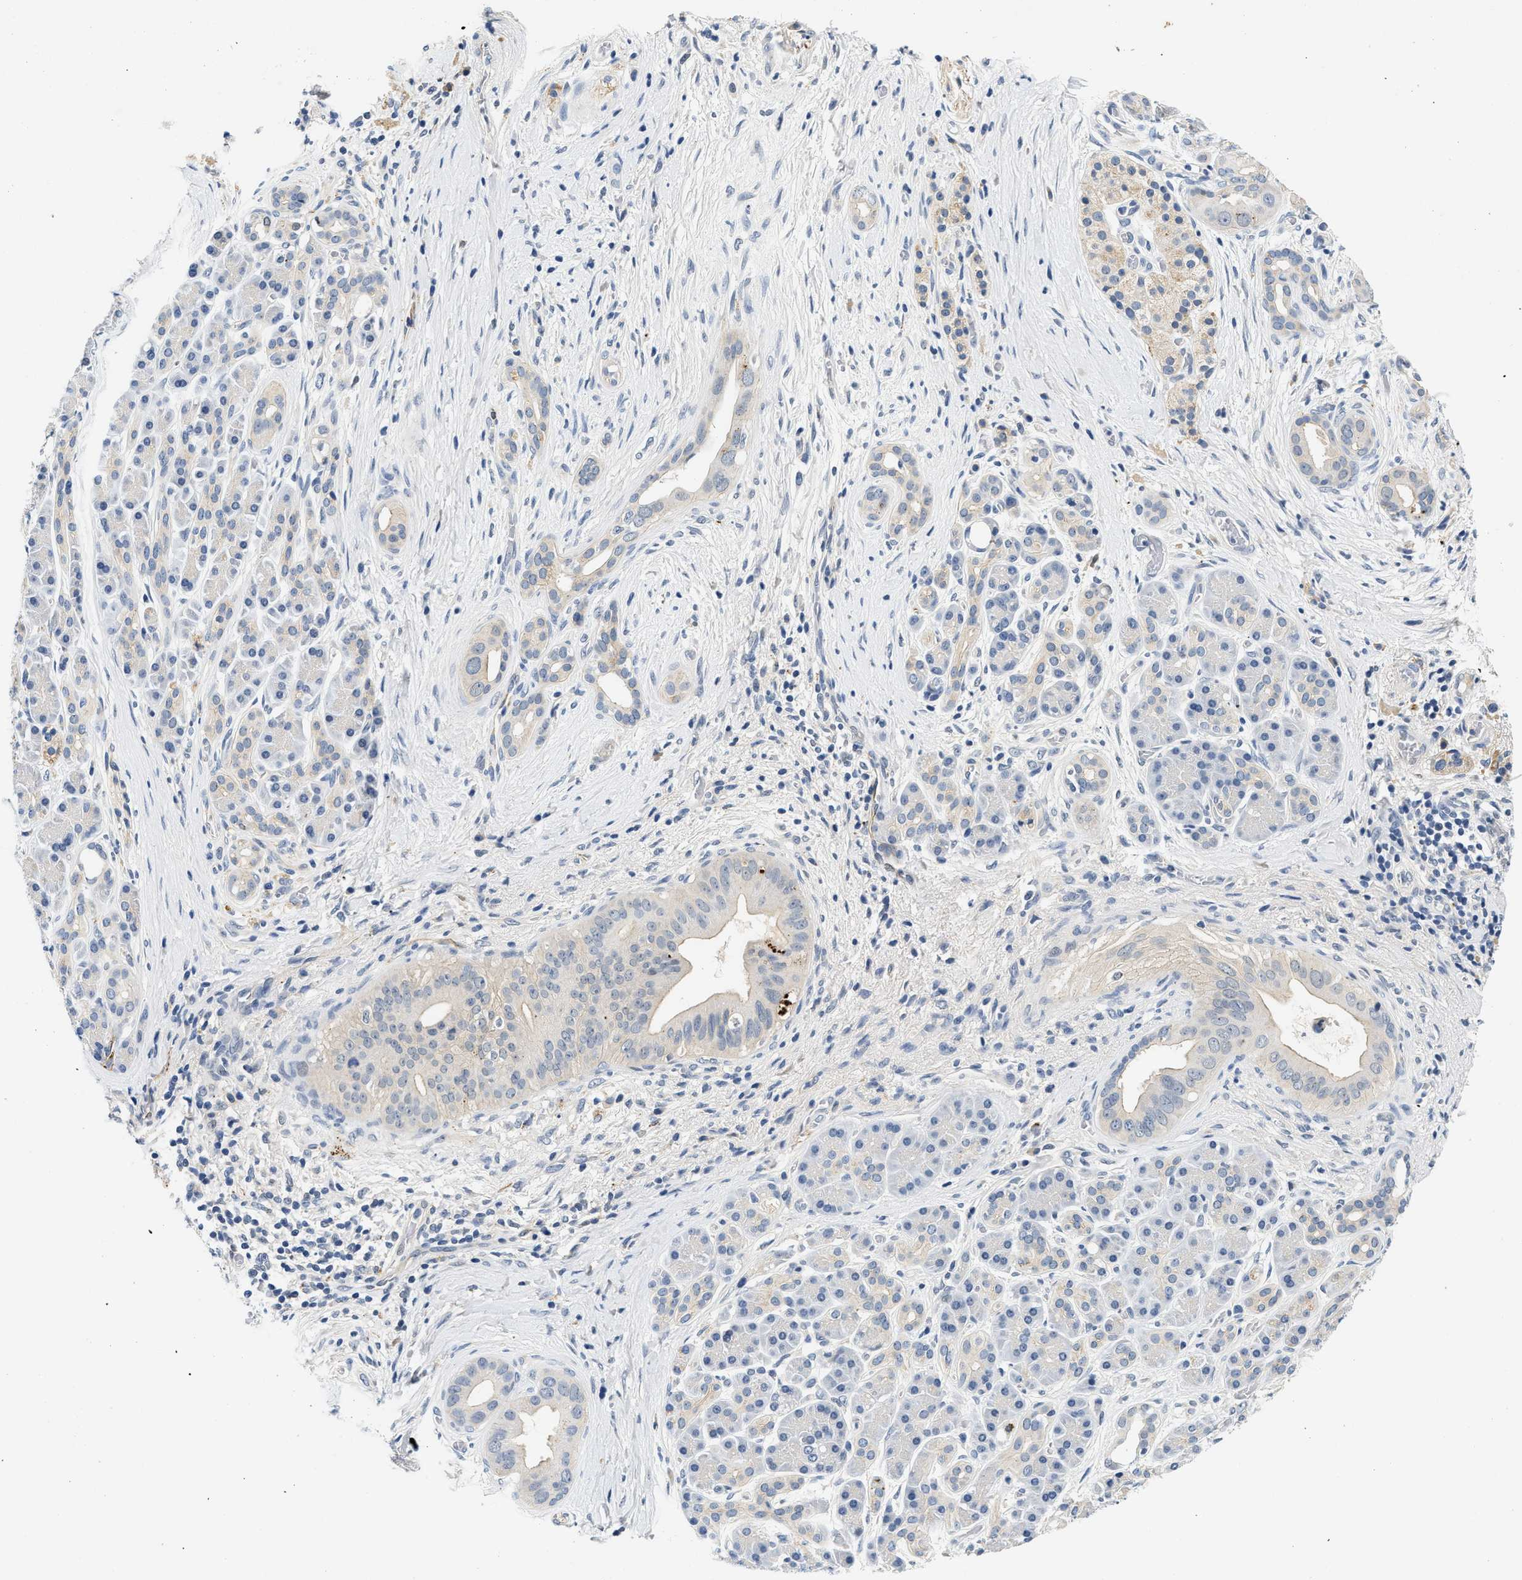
{"staining": {"intensity": "negative", "quantity": "none", "location": "none"}, "tissue": "pancreatic cancer", "cell_type": "Tumor cells", "image_type": "cancer", "snomed": [{"axis": "morphology", "description": "Adenocarcinoma, NOS"}, {"axis": "topography", "description": "Pancreas"}], "caption": "Immunohistochemical staining of pancreatic cancer (adenocarcinoma) demonstrates no significant expression in tumor cells. Brightfield microscopy of immunohistochemistry (IHC) stained with DAB (brown) and hematoxylin (blue), captured at high magnification.", "gene": "MED22", "patient": {"sex": "male", "age": 55}}